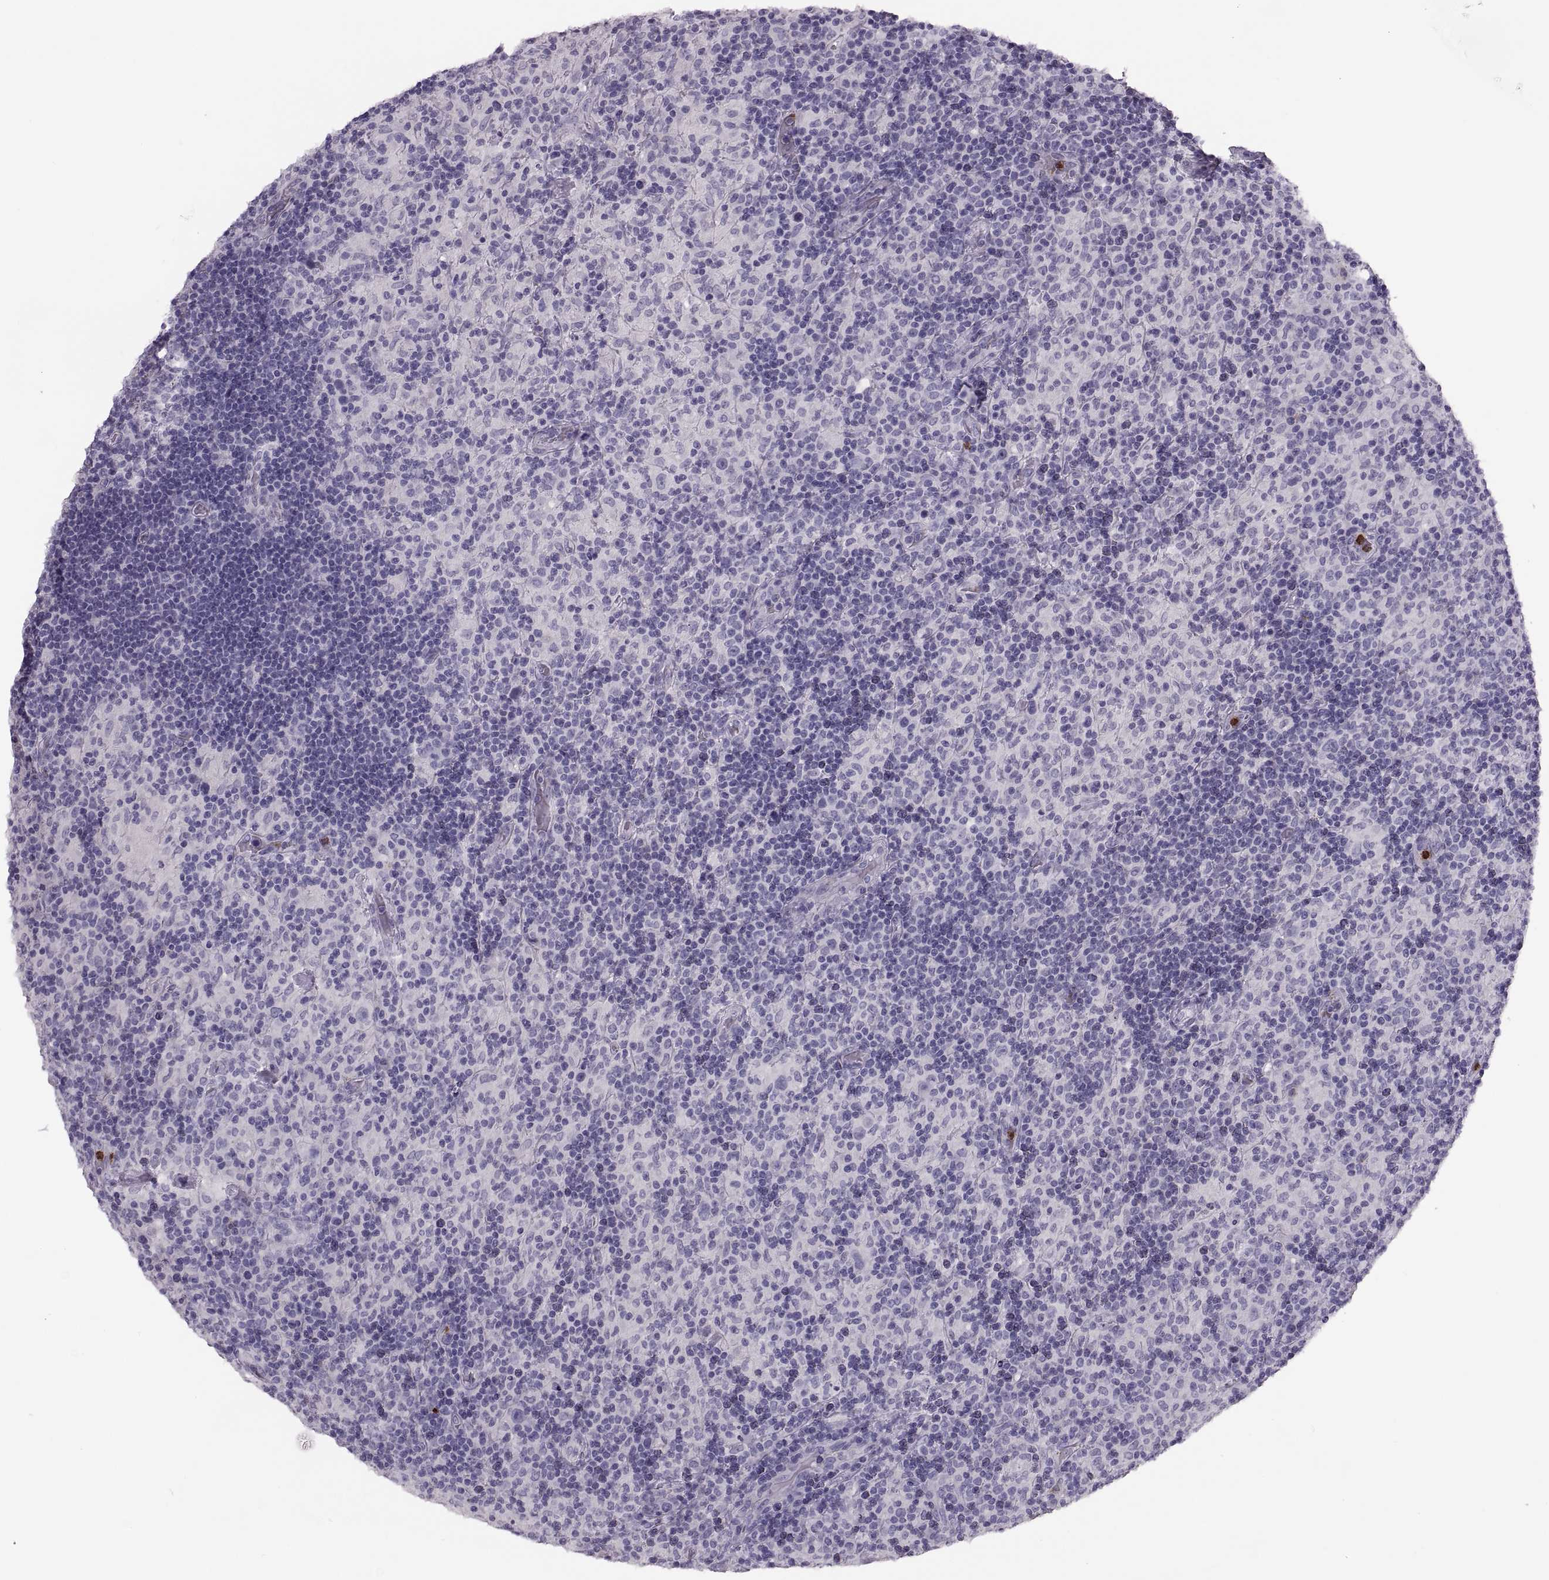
{"staining": {"intensity": "negative", "quantity": "none", "location": "none"}, "tissue": "lymphoma", "cell_type": "Tumor cells", "image_type": "cancer", "snomed": [{"axis": "morphology", "description": "Hodgkin's disease, NOS"}, {"axis": "topography", "description": "Lymph node"}], "caption": "A histopathology image of human Hodgkin's disease is negative for staining in tumor cells.", "gene": "MILR1", "patient": {"sex": "male", "age": 70}}